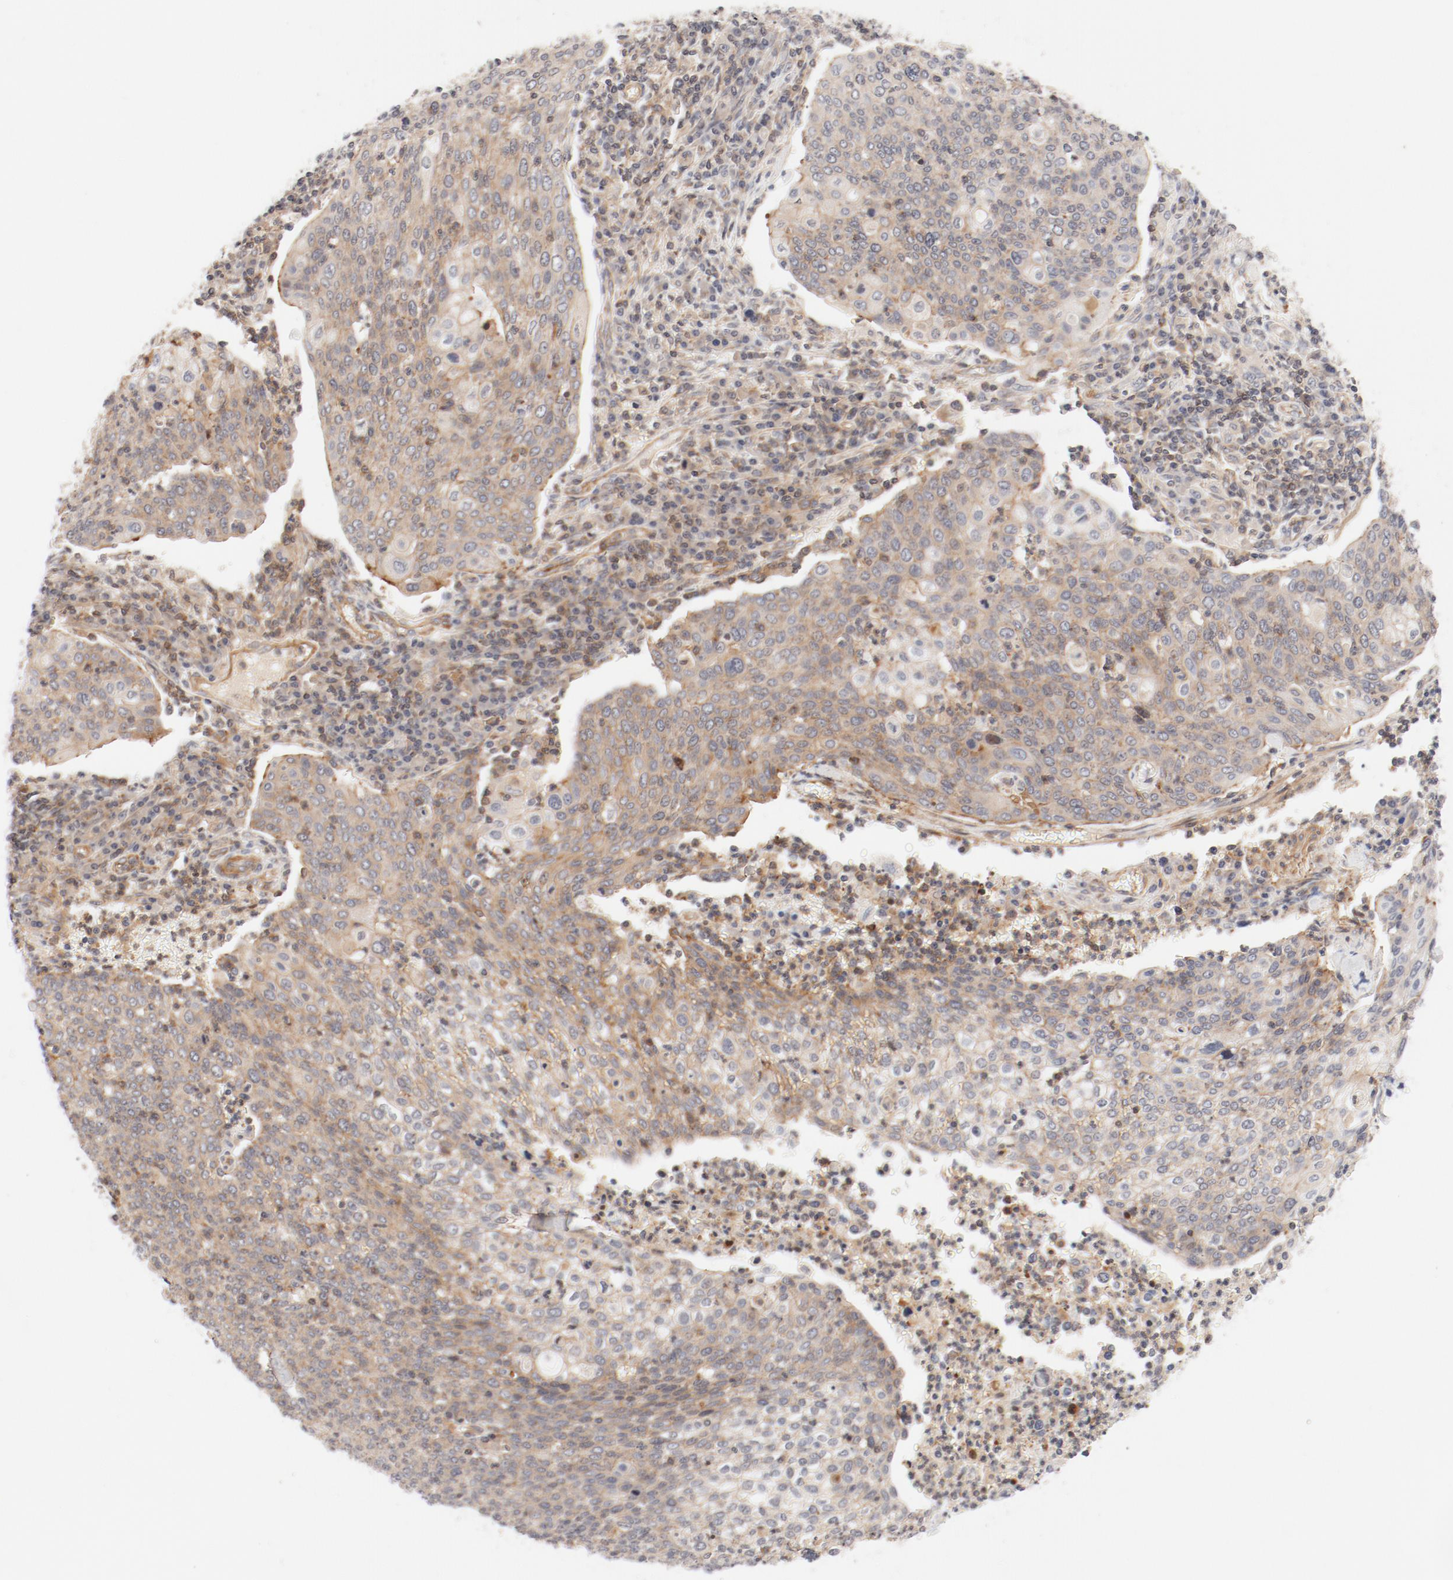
{"staining": {"intensity": "weak", "quantity": ">75%", "location": "cytoplasmic/membranous"}, "tissue": "cervical cancer", "cell_type": "Tumor cells", "image_type": "cancer", "snomed": [{"axis": "morphology", "description": "Squamous cell carcinoma, NOS"}, {"axis": "topography", "description": "Cervix"}], "caption": "Cervical cancer (squamous cell carcinoma) stained with immunohistochemistry shows weak cytoplasmic/membranous expression in approximately >75% of tumor cells. (DAB (3,3'-diaminobenzidine) = brown stain, brightfield microscopy at high magnification).", "gene": "ZNF267", "patient": {"sex": "female", "age": 40}}